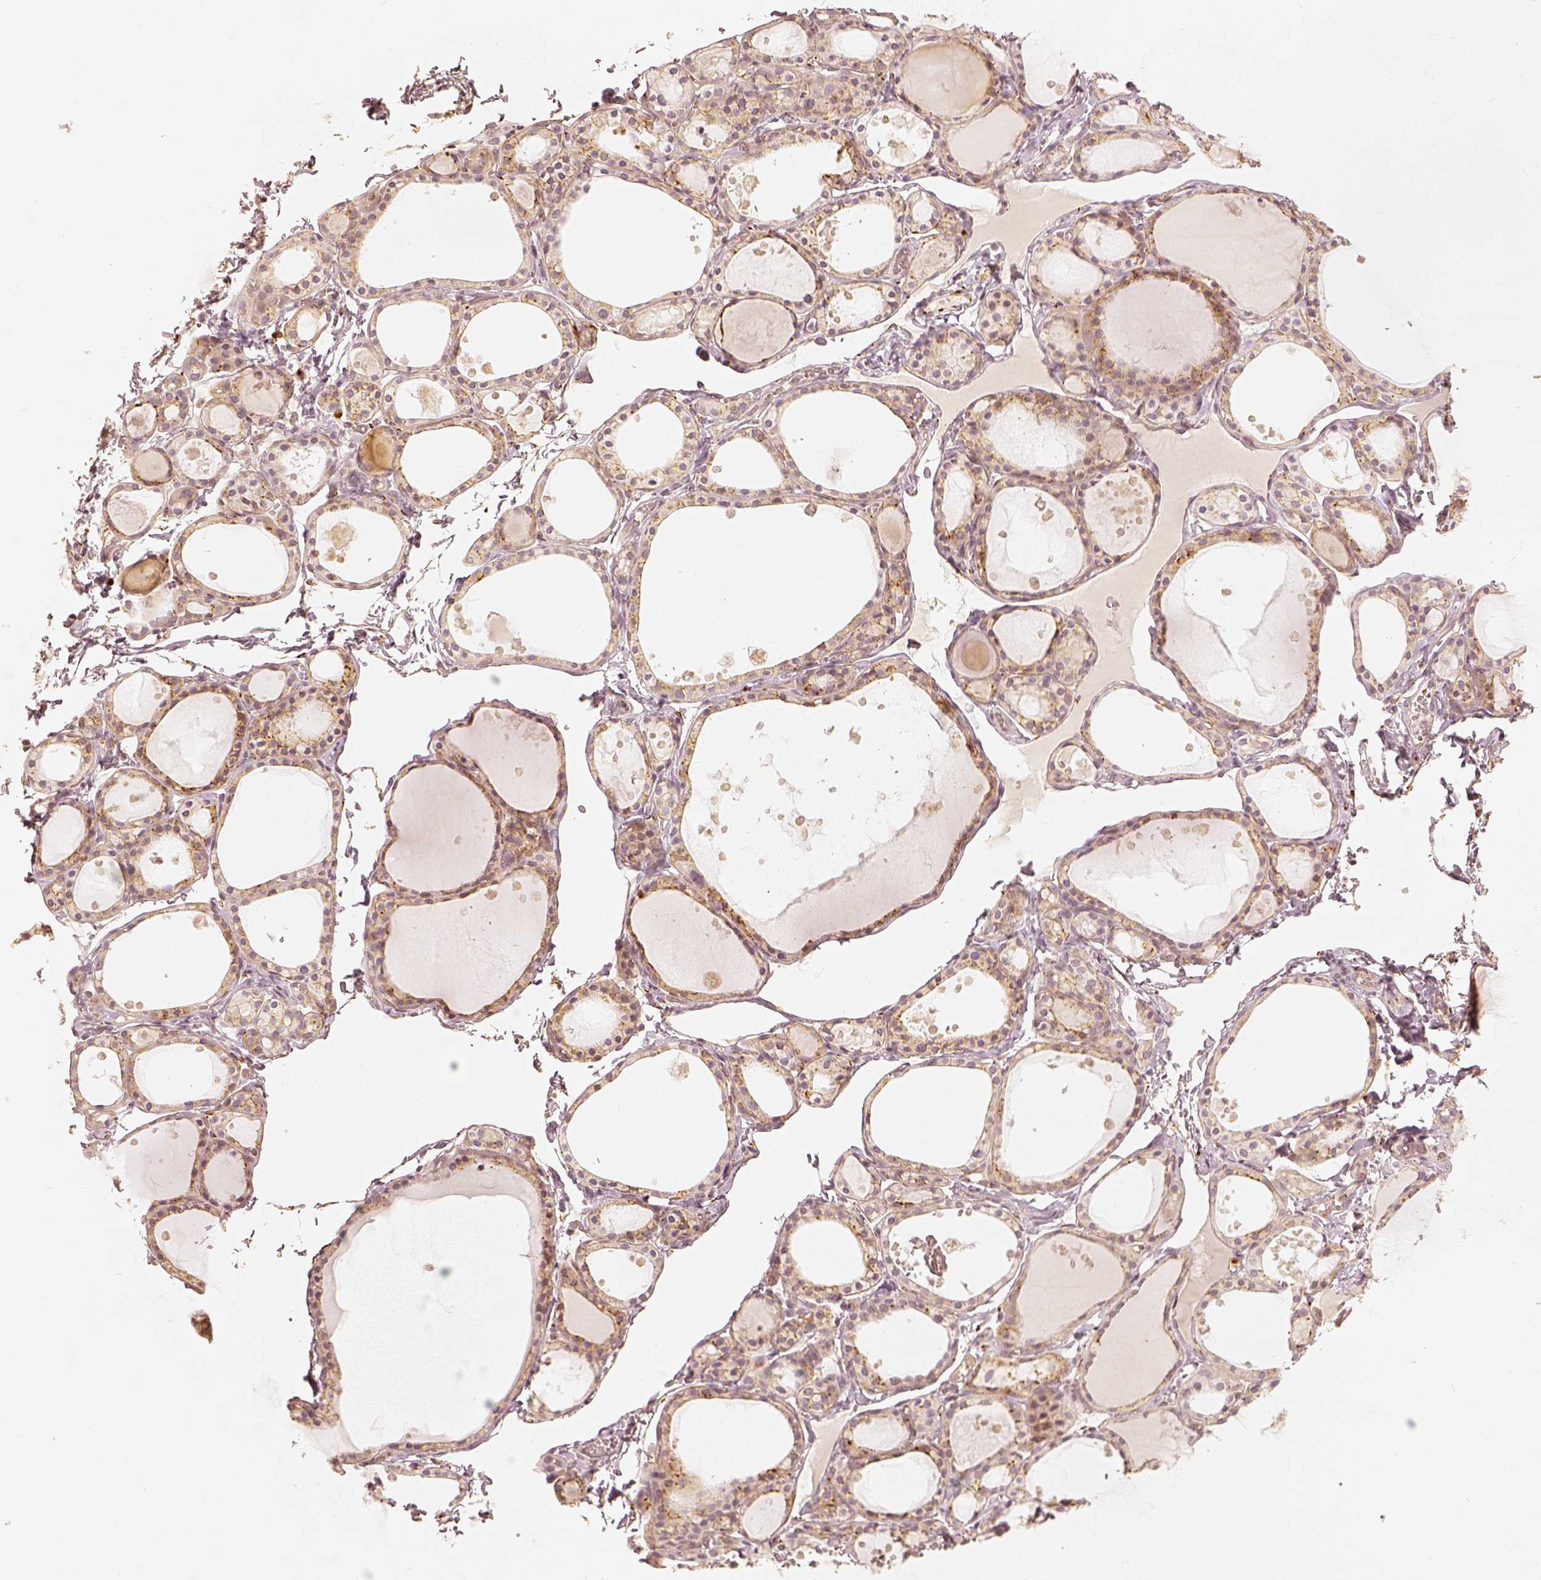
{"staining": {"intensity": "moderate", "quantity": "25%-75%", "location": "cytoplasmic/membranous"}, "tissue": "thyroid gland", "cell_type": "Glandular cells", "image_type": "normal", "snomed": [{"axis": "morphology", "description": "Normal tissue, NOS"}, {"axis": "topography", "description": "Thyroid gland"}], "caption": "A histopathology image showing moderate cytoplasmic/membranous positivity in about 25%-75% of glandular cells in unremarkable thyroid gland, as visualized by brown immunohistochemical staining.", "gene": "GORASP2", "patient": {"sex": "male", "age": 68}}